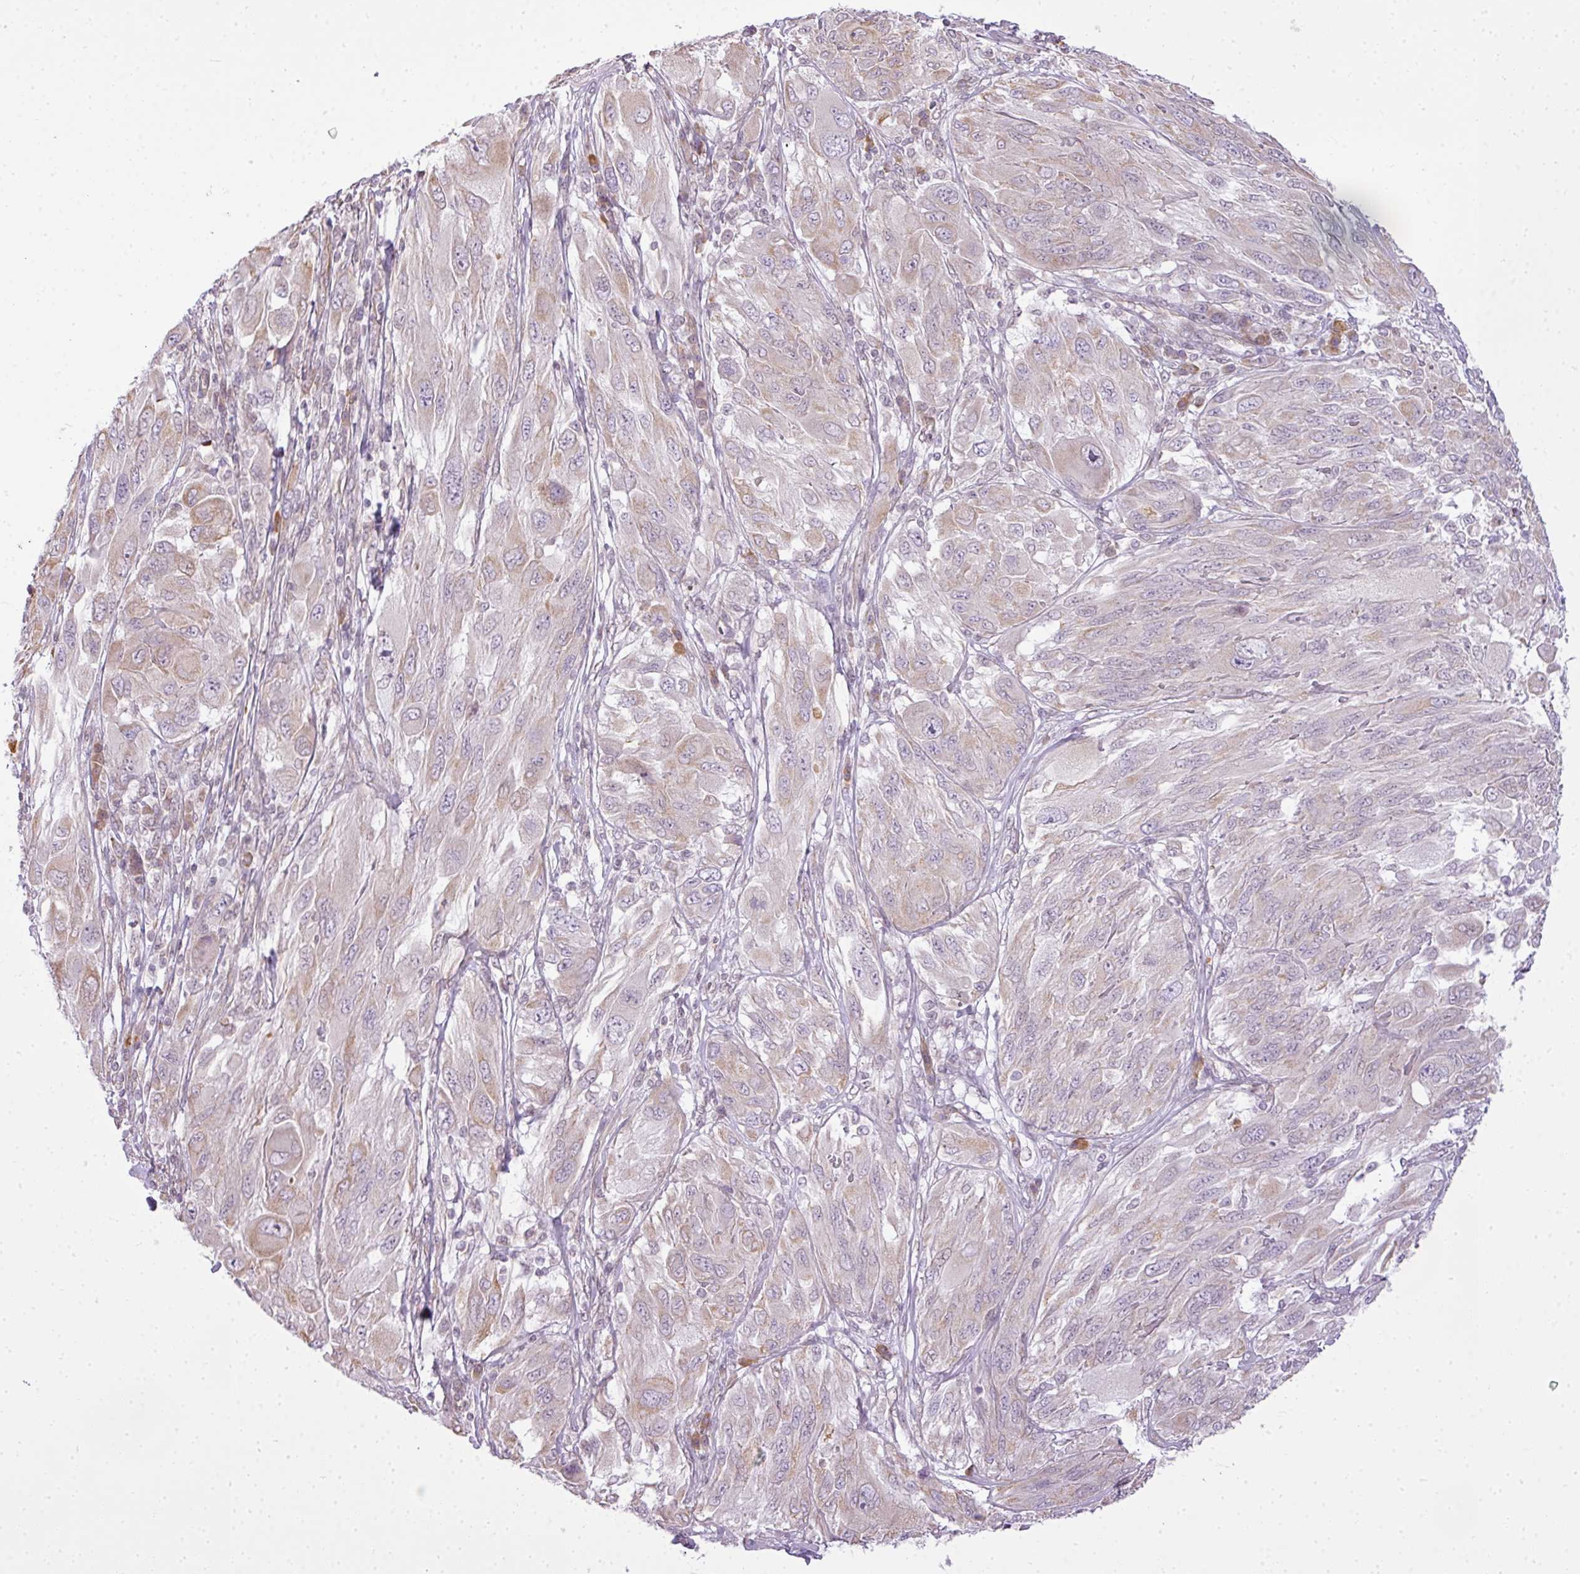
{"staining": {"intensity": "negative", "quantity": "none", "location": "none"}, "tissue": "melanoma", "cell_type": "Tumor cells", "image_type": "cancer", "snomed": [{"axis": "morphology", "description": "Malignant melanoma, NOS"}, {"axis": "topography", "description": "Skin"}], "caption": "An immunohistochemistry photomicrograph of malignant melanoma is shown. There is no staining in tumor cells of malignant melanoma. (DAB (3,3'-diaminobenzidine) IHC visualized using brightfield microscopy, high magnification).", "gene": "COX18", "patient": {"sex": "female", "age": 91}}